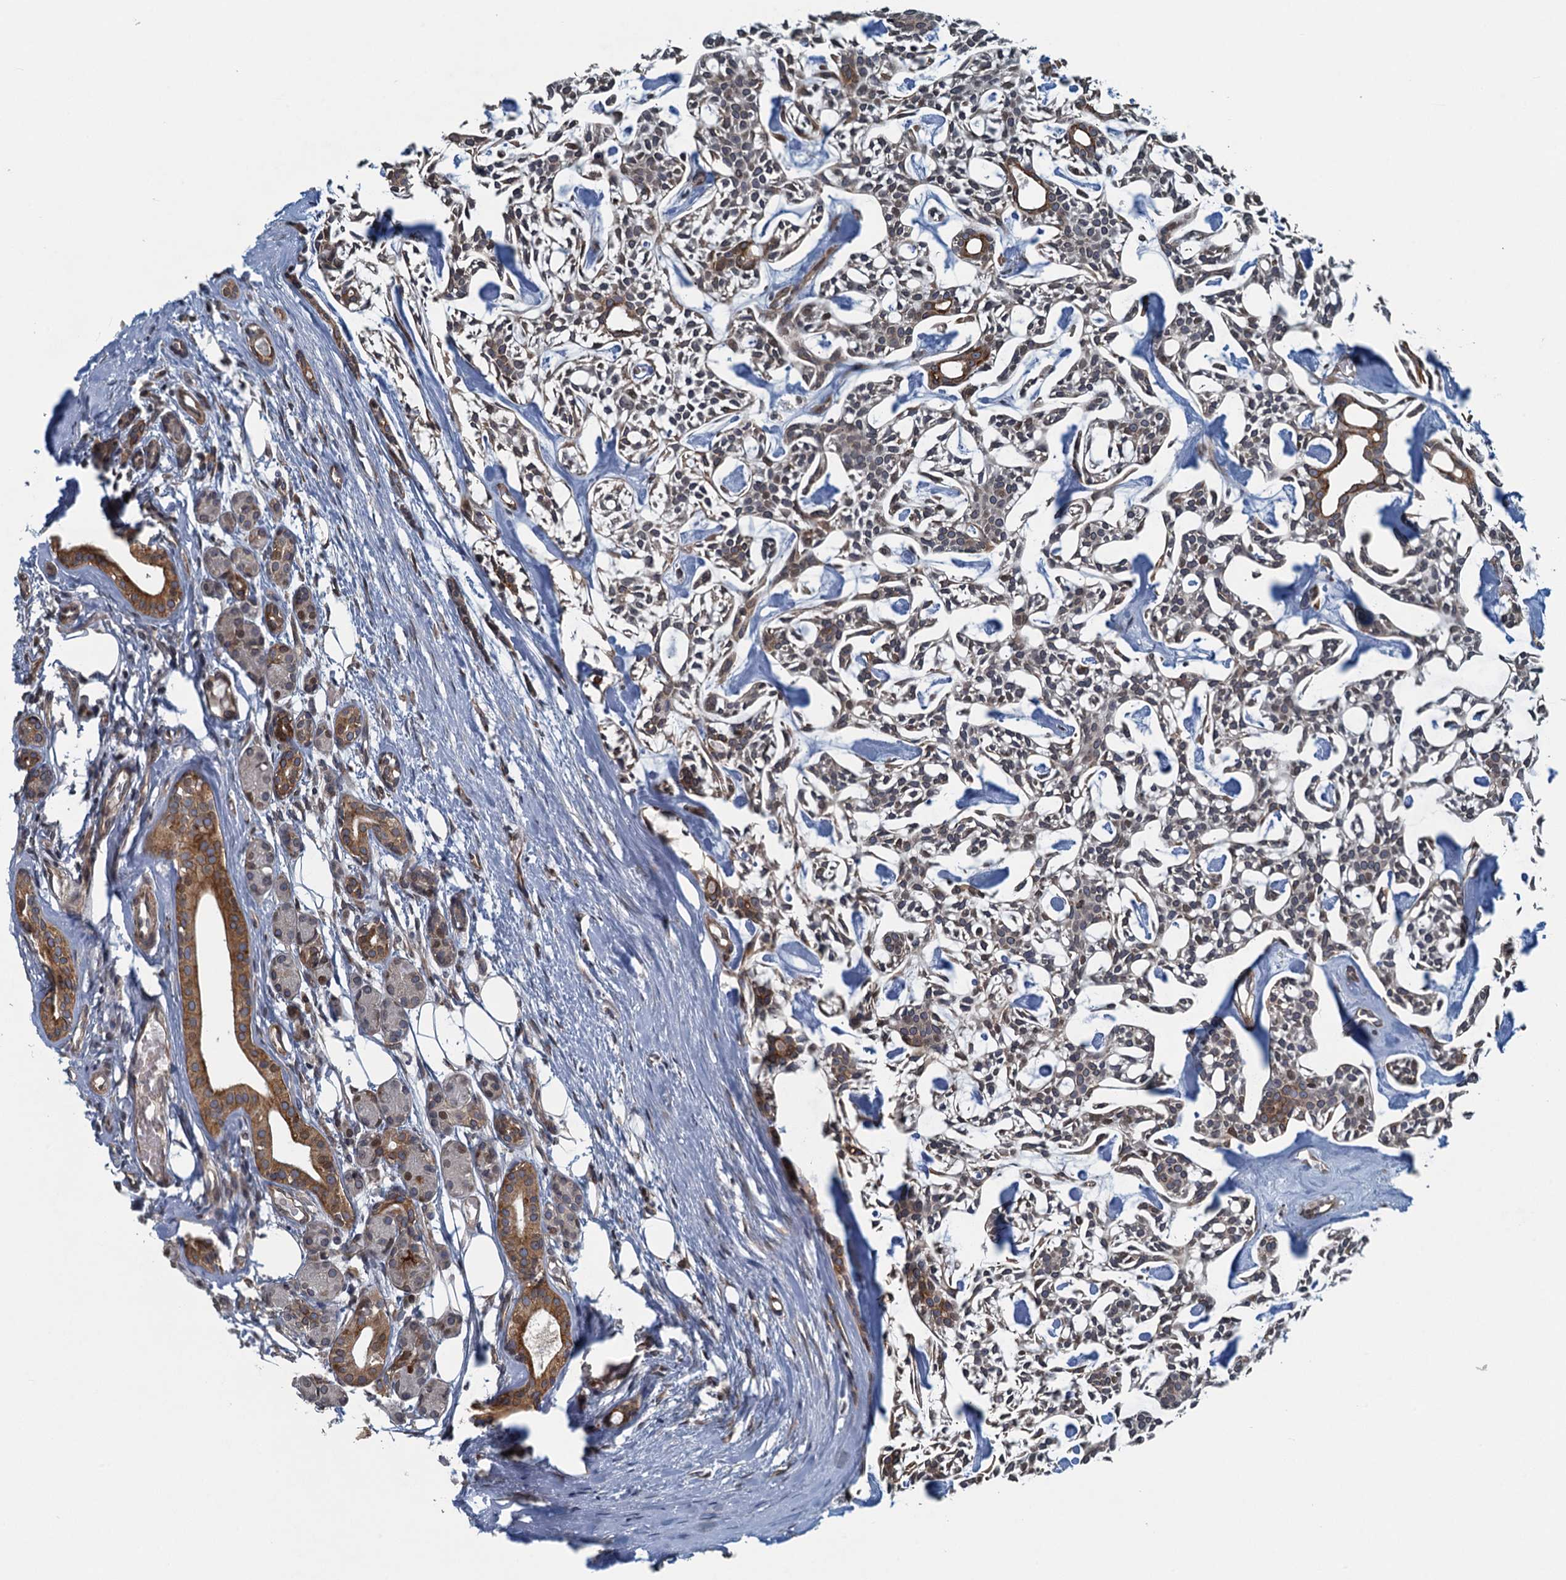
{"staining": {"intensity": "weak", "quantity": "<25%", "location": "cytoplasmic/membranous"}, "tissue": "head and neck cancer", "cell_type": "Tumor cells", "image_type": "cancer", "snomed": [{"axis": "morphology", "description": "Adenocarcinoma, NOS"}, {"axis": "topography", "description": "Salivary gland"}, {"axis": "topography", "description": "Head-Neck"}], "caption": "Tumor cells are negative for brown protein staining in adenocarcinoma (head and neck).", "gene": "CCDC34", "patient": {"sex": "male", "age": 55}}